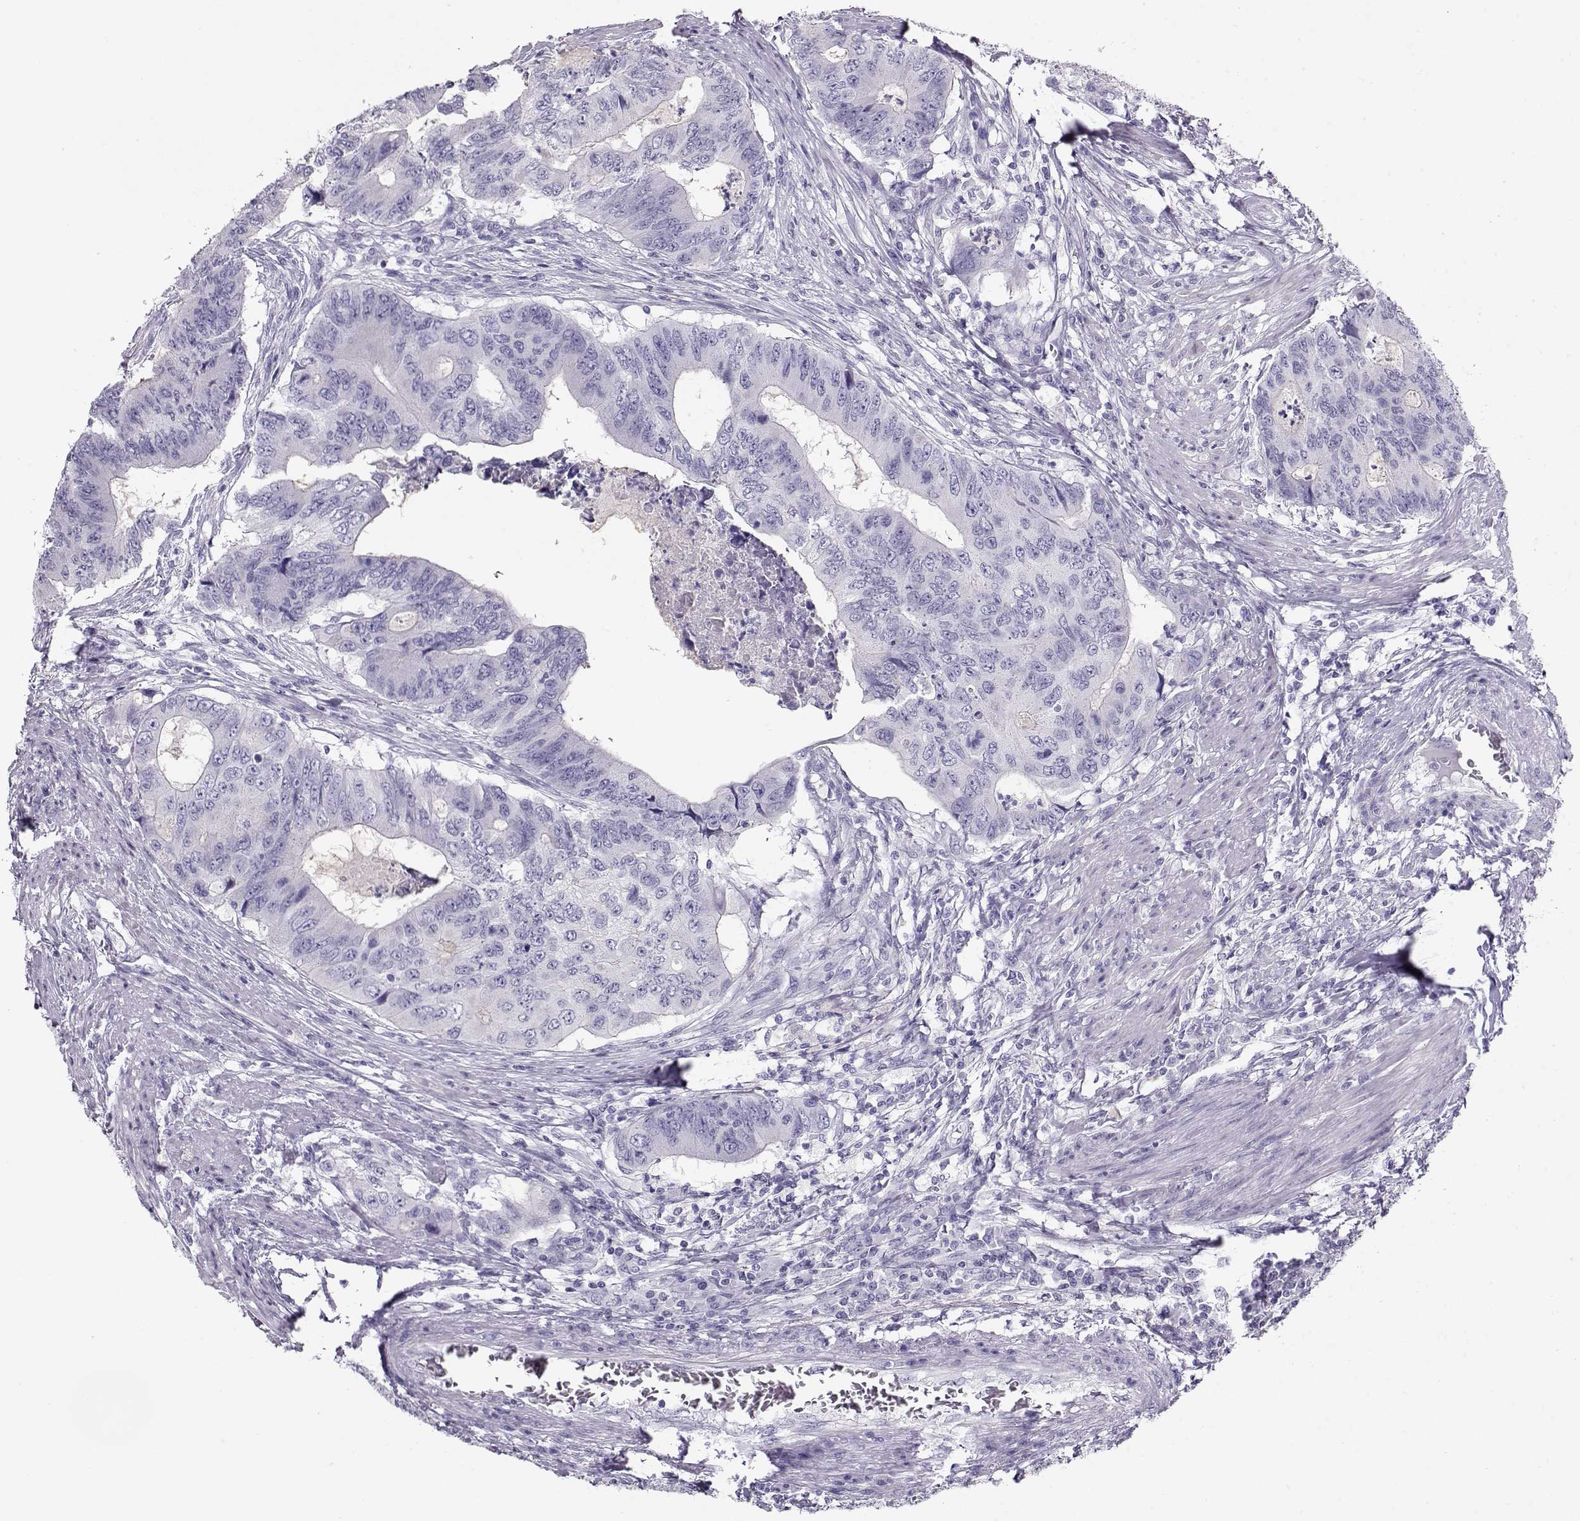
{"staining": {"intensity": "negative", "quantity": "none", "location": "none"}, "tissue": "colorectal cancer", "cell_type": "Tumor cells", "image_type": "cancer", "snomed": [{"axis": "morphology", "description": "Adenocarcinoma, NOS"}, {"axis": "topography", "description": "Colon"}], "caption": "The image demonstrates no significant staining in tumor cells of colorectal cancer.", "gene": "ACTN2", "patient": {"sex": "male", "age": 53}}